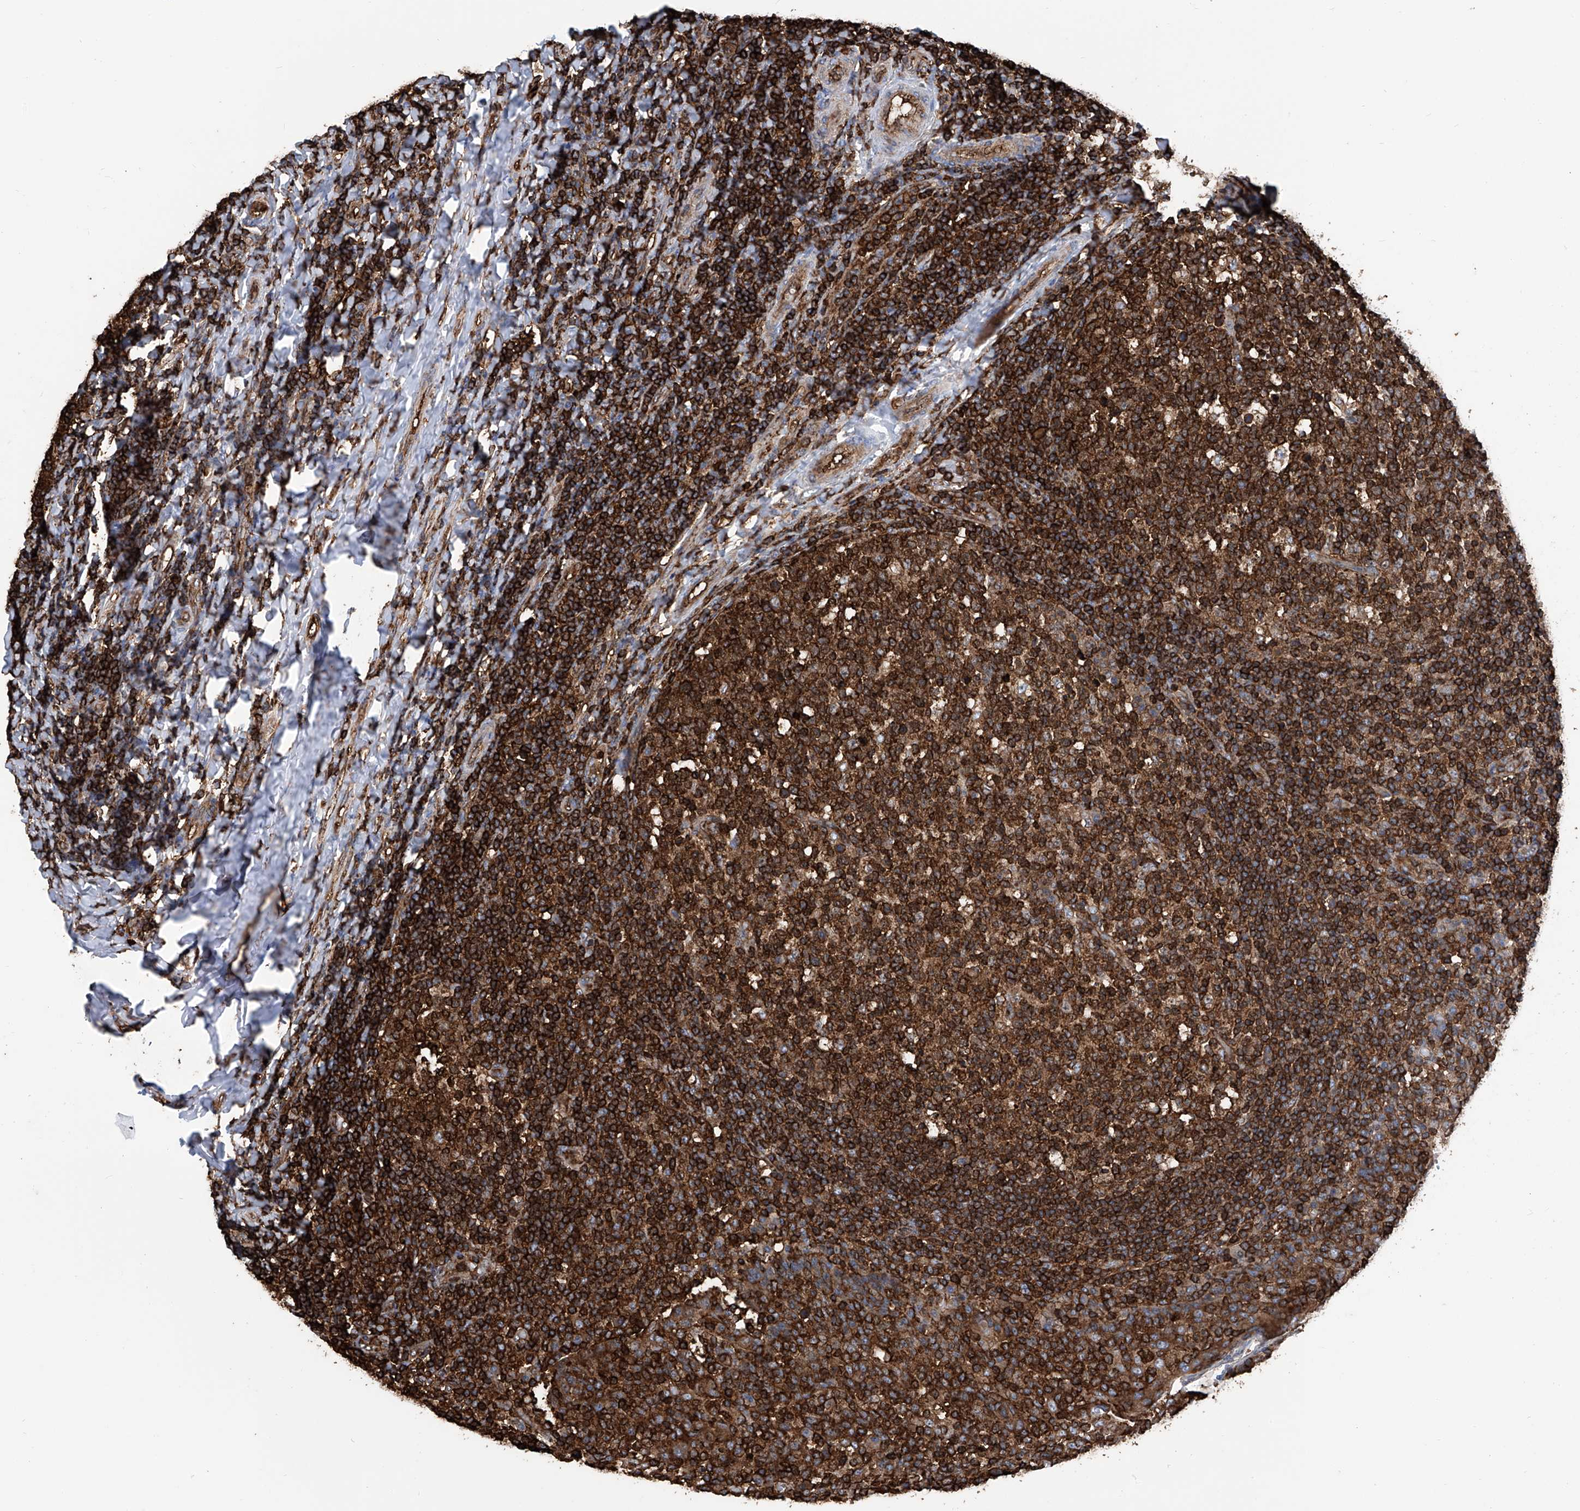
{"staining": {"intensity": "strong", "quantity": ">75%", "location": "cytoplasmic/membranous"}, "tissue": "tonsil", "cell_type": "Germinal center cells", "image_type": "normal", "snomed": [{"axis": "morphology", "description": "Normal tissue, NOS"}, {"axis": "topography", "description": "Tonsil"}], "caption": "Unremarkable tonsil was stained to show a protein in brown. There is high levels of strong cytoplasmic/membranous expression in approximately >75% of germinal center cells. (brown staining indicates protein expression, while blue staining denotes nuclei).", "gene": "ZNF484", "patient": {"sex": "female", "age": 19}}